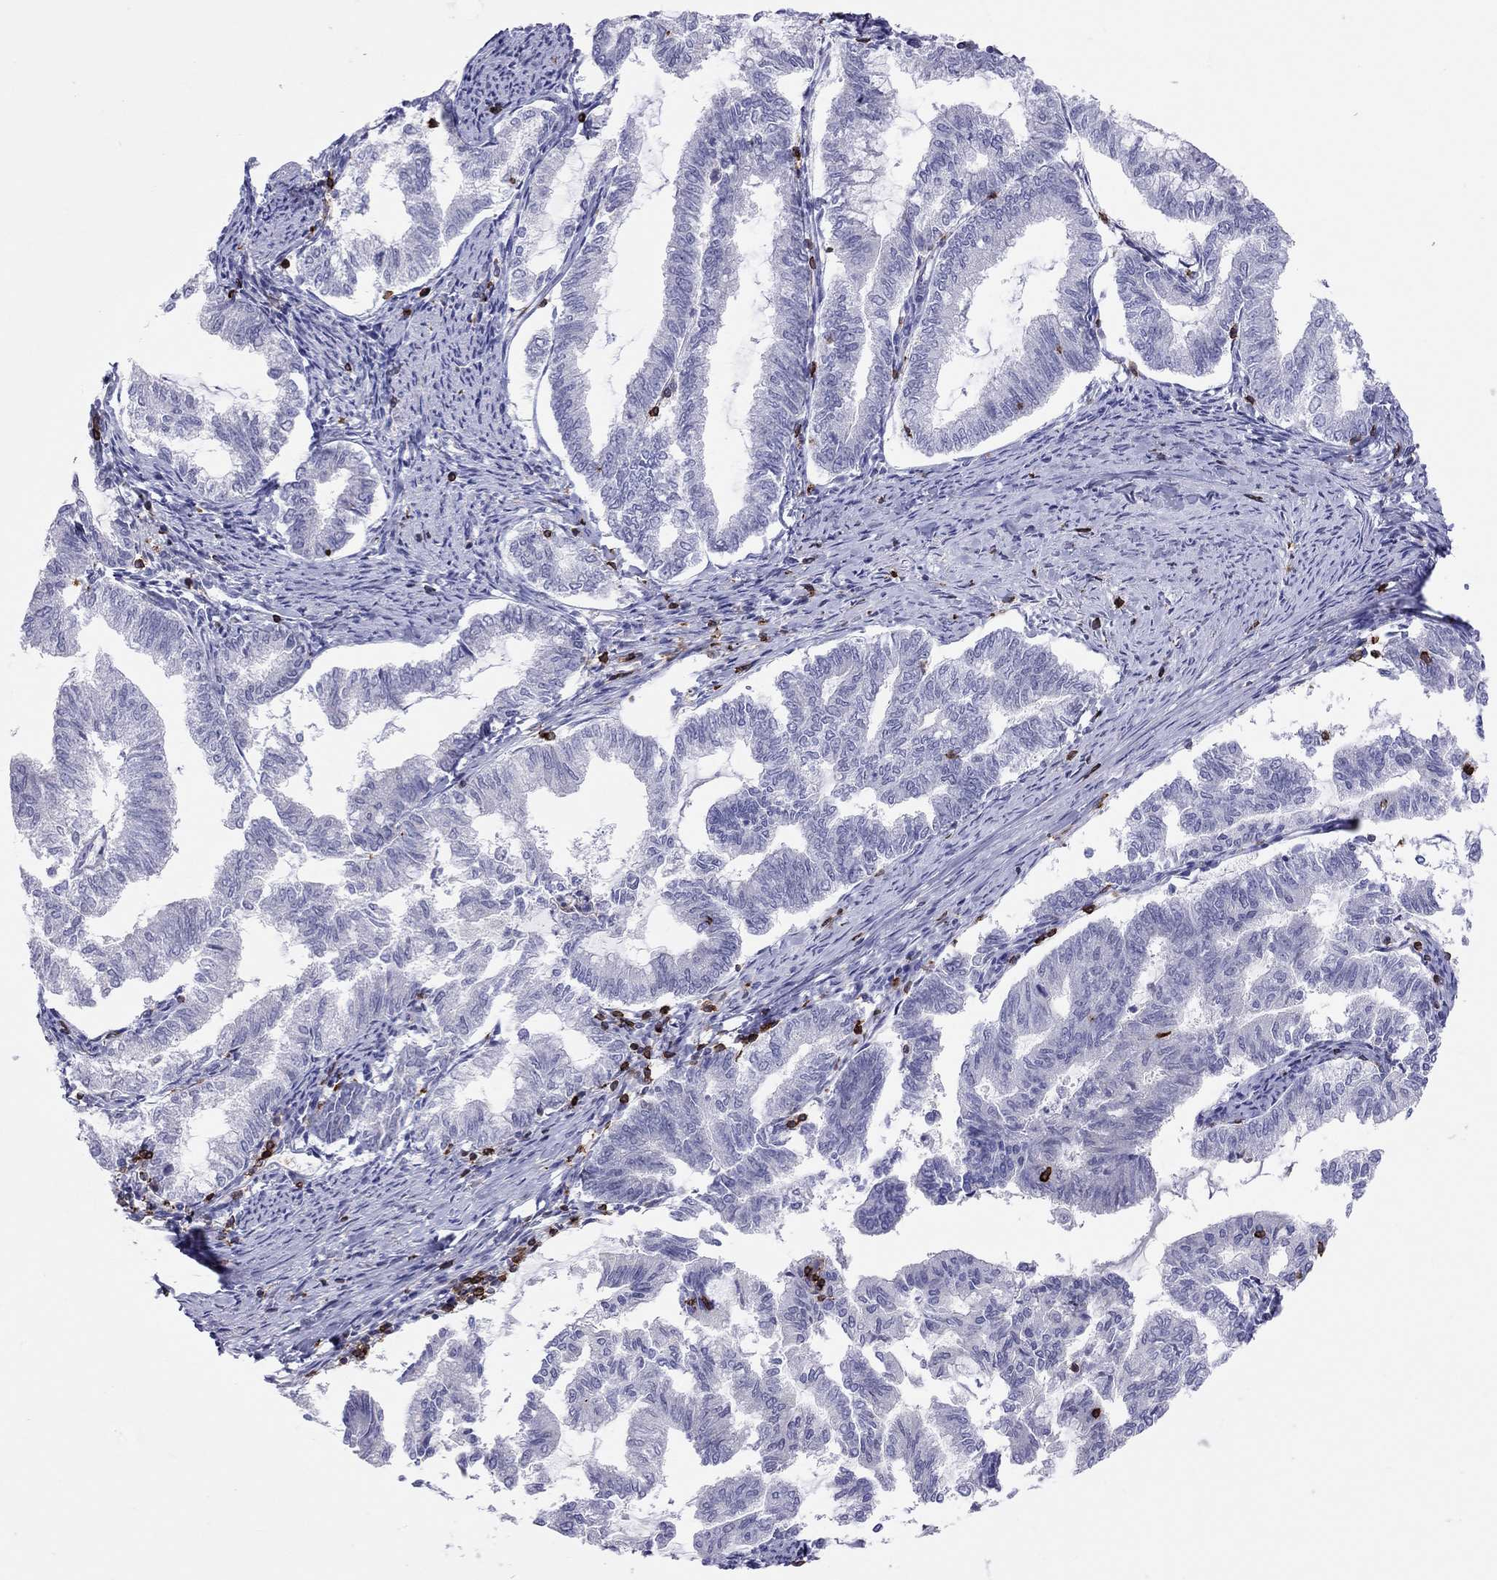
{"staining": {"intensity": "negative", "quantity": "none", "location": "none"}, "tissue": "endometrial cancer", "cell_type": "Tumor cells", "image_type": "cancer", "snomed": [{"axis": "morphology", "description": "Adenocarcinoma, NOS"}, {"axis": "topography", "description": "Endometrium"}], "caption": "Endometrial adenocarcinoma stained for a protein using immunohistochemistry (IHC) shows no positivity tumor cells.", "gene": "MND1", "patient": {"sex": "female", "age": 79}}